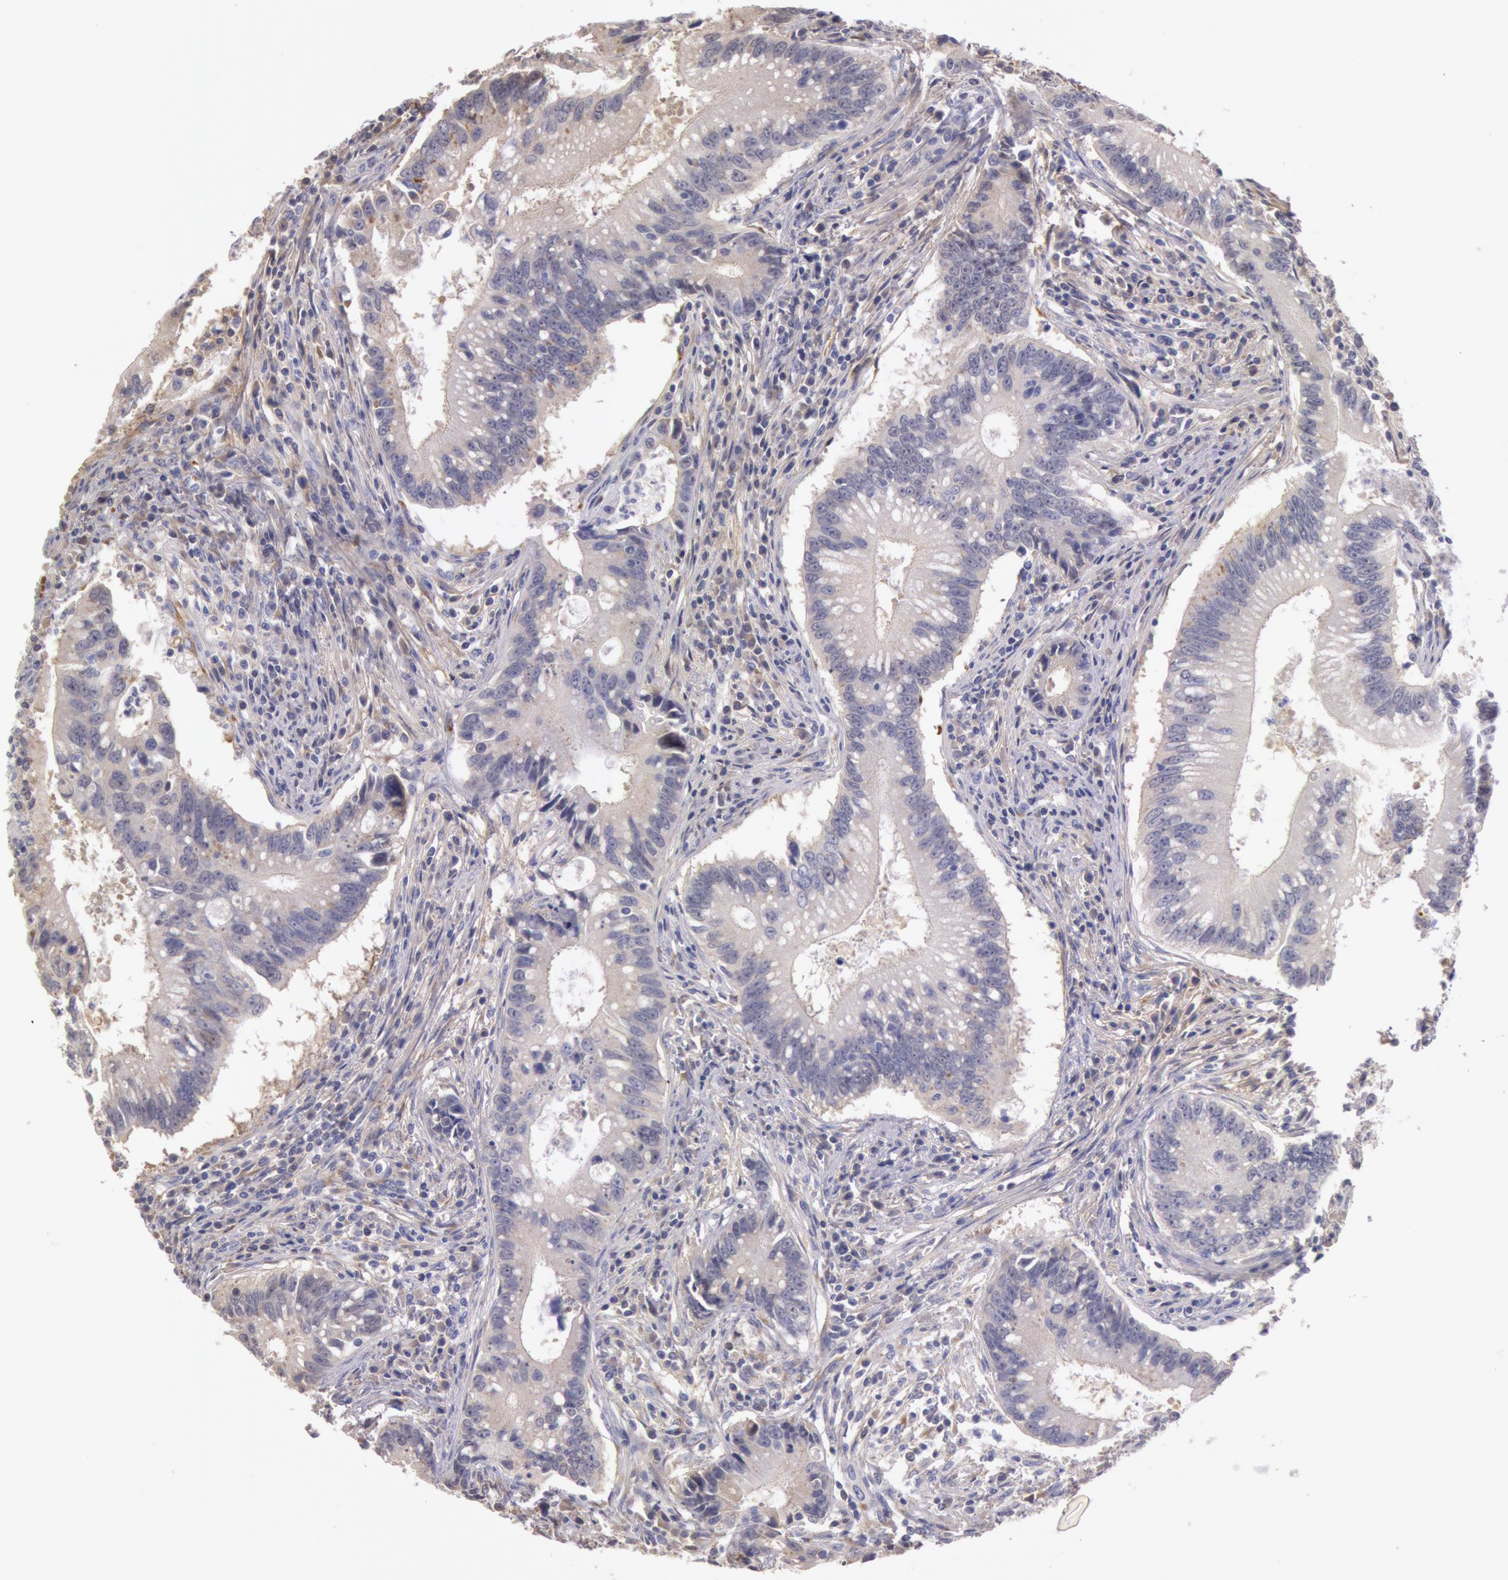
{"staining": {"intensity": "negative", "quantity": "none", "location": "none"}, "tissue": "colorectal cancer", "cell_type": "Tumor cells", "image_type": "cancer", "snomed": [{"axis": "morphology", "description": "Adenocarcinoma, NOS"}, {"axis": "topography", "description": "Rectum"}], "caption": "Micrograph shows no significant protein positivity in tumor cells of colorectal cancer (adenocarcinoma). Brightfield microscopy of immunohistochemistry stained with DAB (3,3'-diaminobenzidine) (brown) and hematoxylin (blue), captured at high magnification.", "gene": "C1R", "patient": {"sex": "female", "age": 81}}